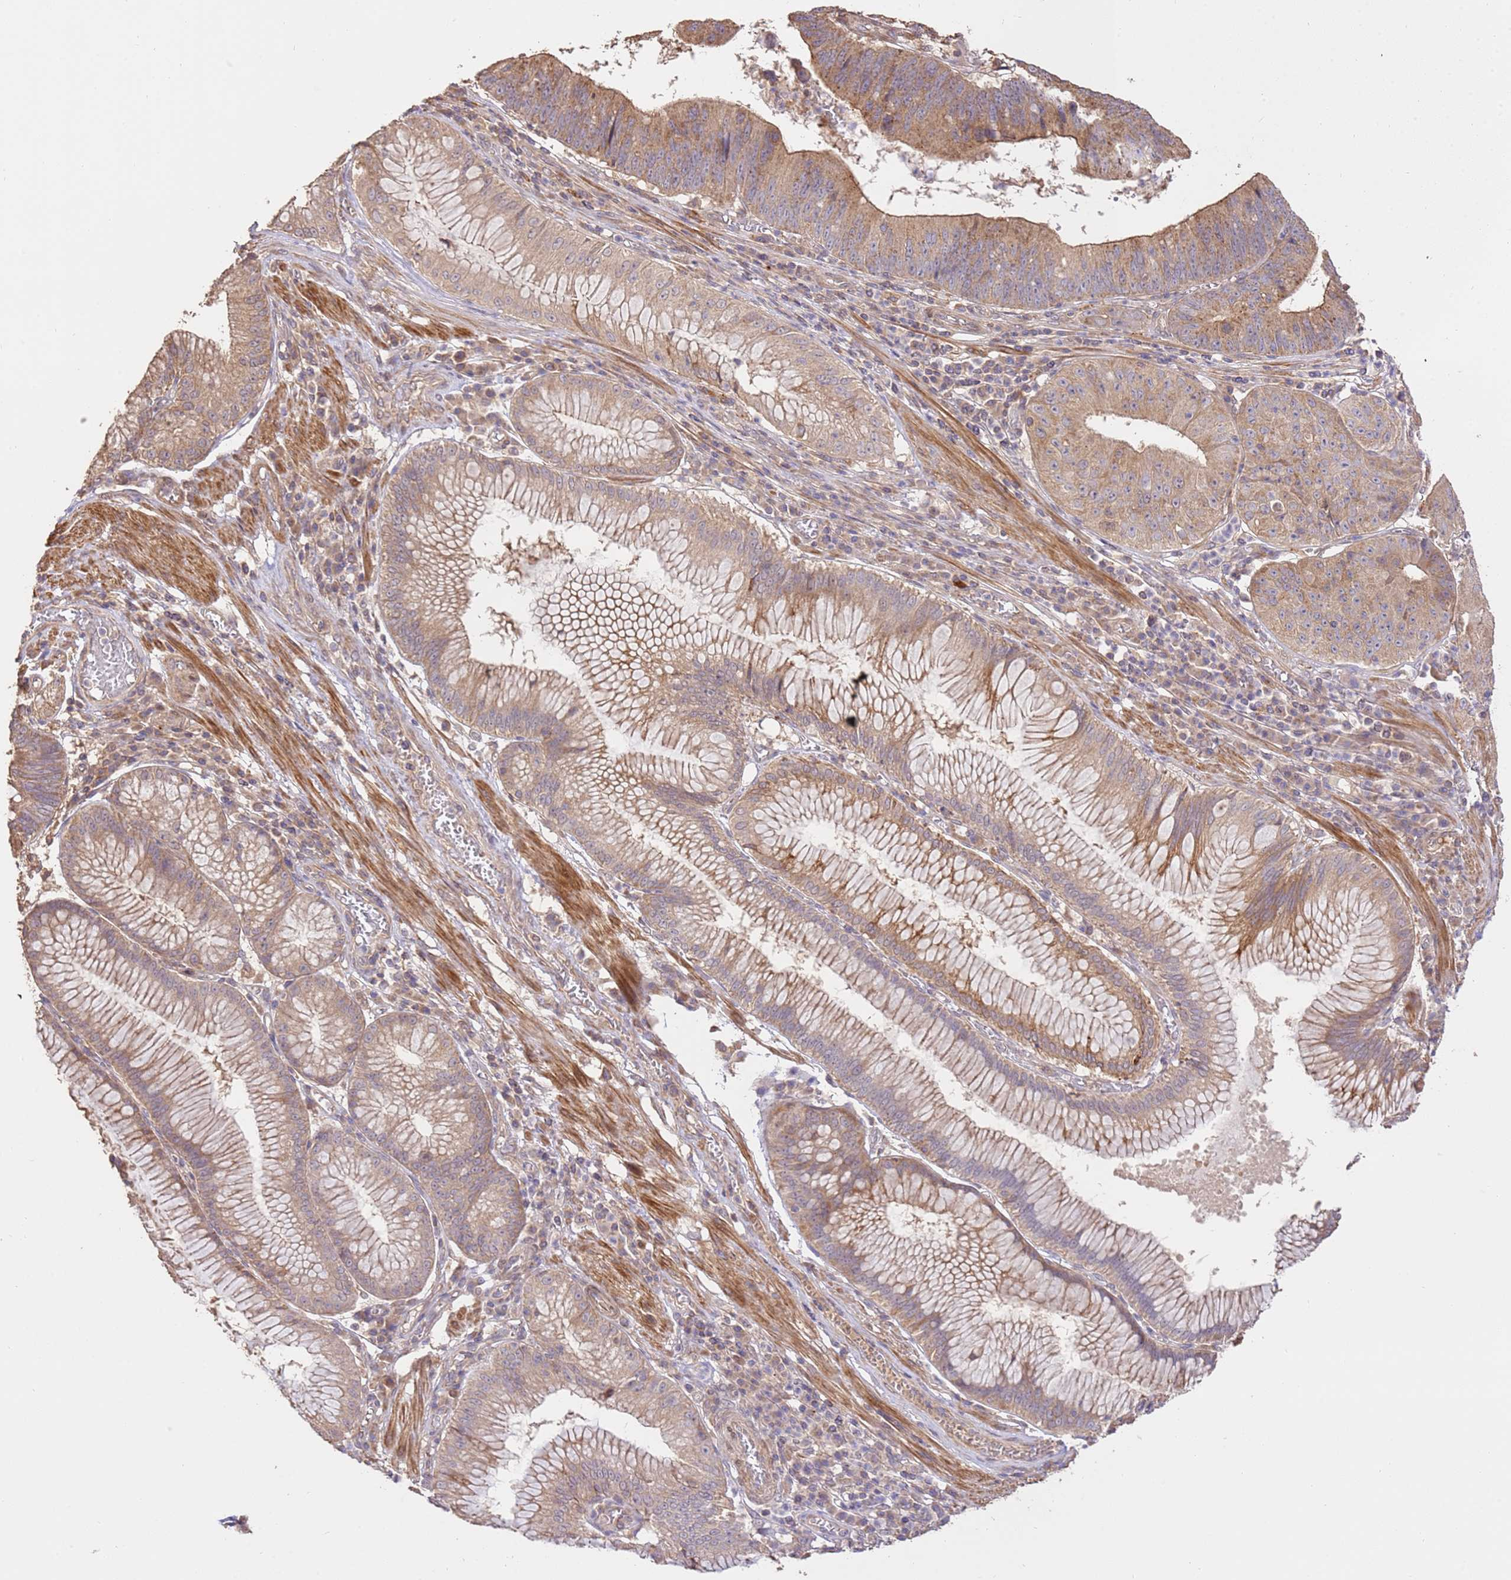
{"staining": {"intensity": "moderate", "quantity": ">75%", "location": "cytoplasmic/membranous"}, "tissue": "stomach cancer", "cell_type": "Tumor cells", "image_type": "cancer", "snomed": [{"axis": "morphology", "description": "Adenocarcinoma, NOS"}, {"axis": "topography", "description": "Stomach"}], "caption": "A brown stain highlights moderate cytoplasmic/membranous positivity of a protein in stomach adenocarcinoma tumor cells.", "gene": "CEP55", "patient": {"sex": "male", "age": 59}}